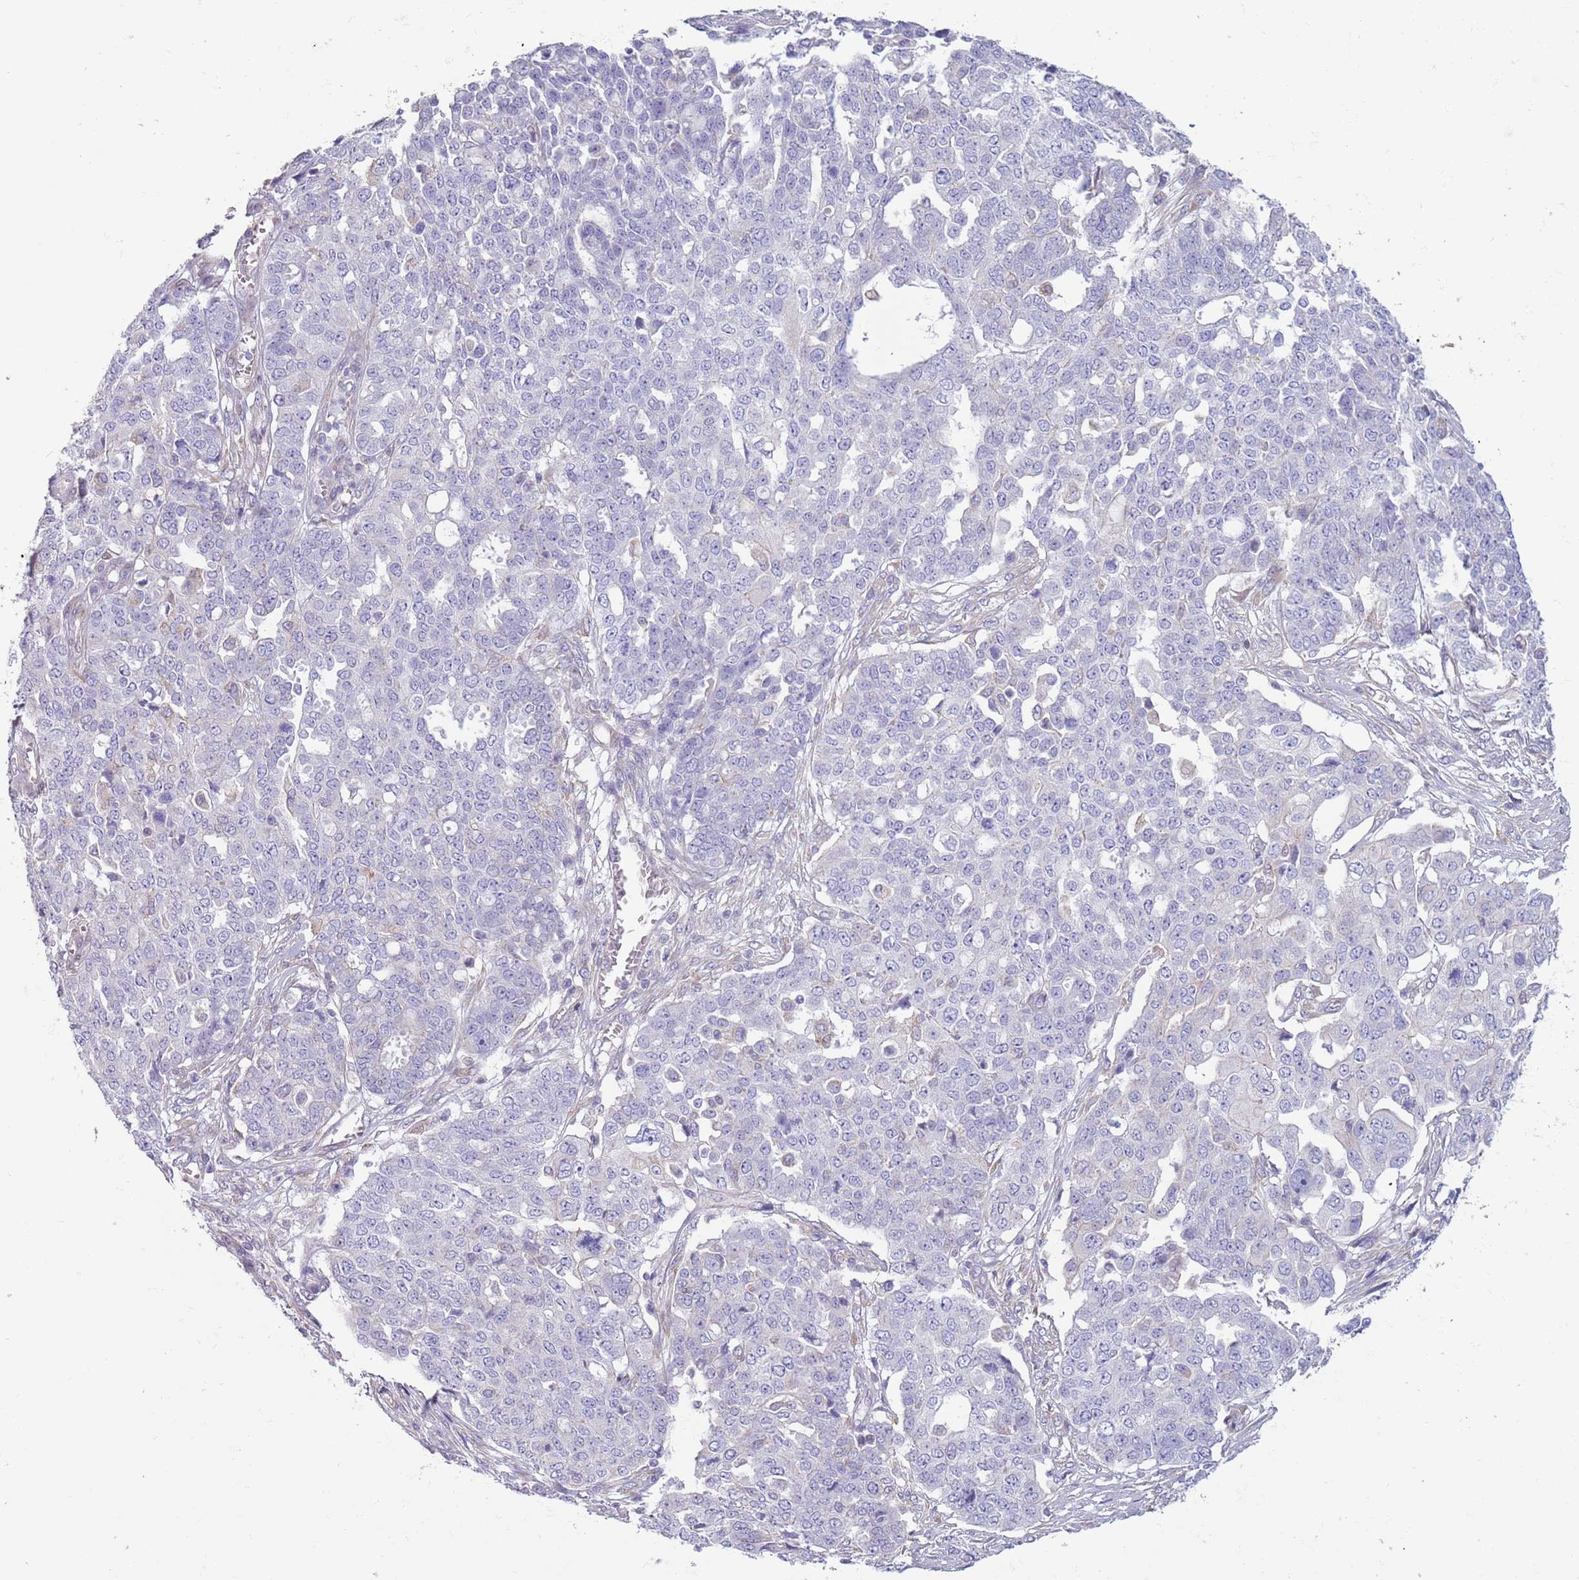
{"staining": {"intensity": "negative", "quantity": "none", "location": "none"}, "tissue": "ovarian cancer", "cell_type": "Tumor cells", "image_type": "cancer", "snomed": [{"axis": "morphology", "description": "Cystadenocarcinoma, serous, NOS"}, {"axis": "topography", "description": "Soft tissue"}, {"axis": "topography", "description": "Ovary"}], "caption": "IHC image of neoplastic tissue: human ovarian cancer (serous cystadenocarcinoma) stained with DAB (3,3'-diaminobenzidine) exhibits no significant protein staining in tumor cells.", "gene": "RBP3", "patient": {"sex": "female", "age": 57}}